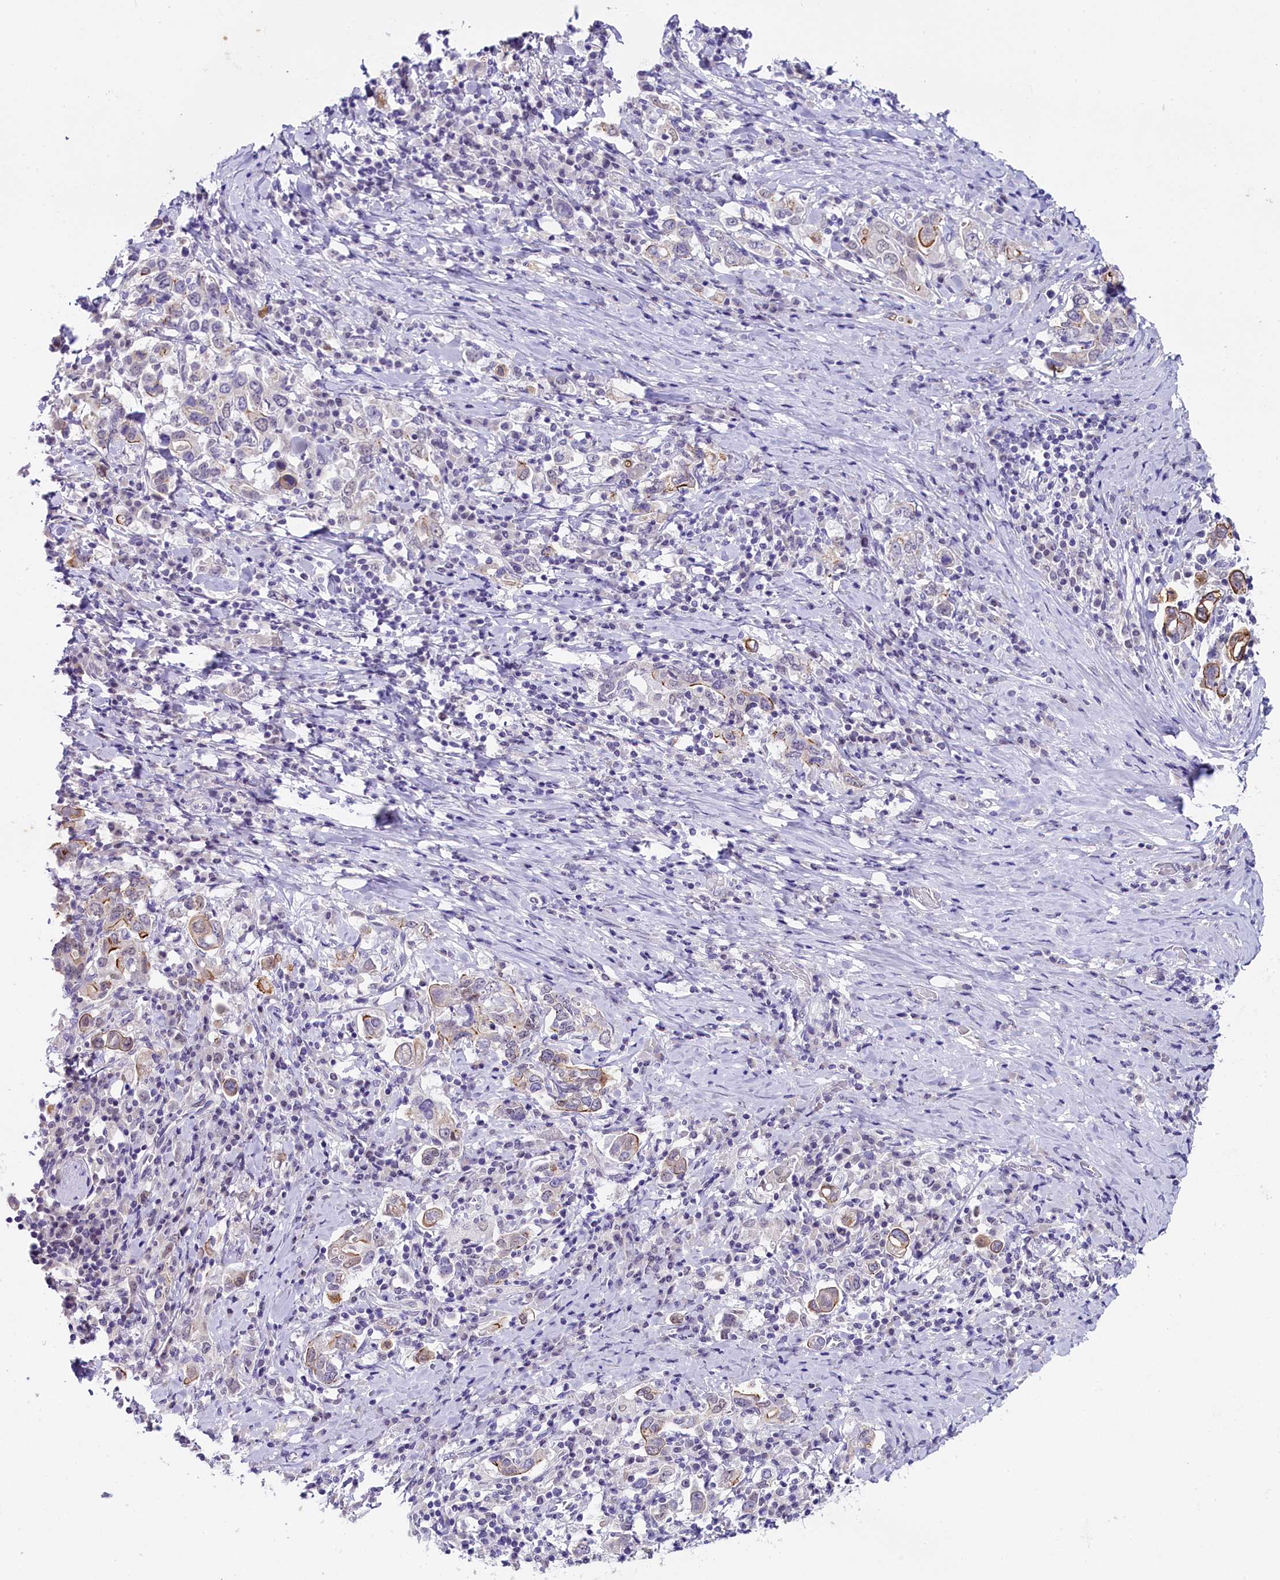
{"staining": {"intensity": "moderate", "quantity": "<25%", "location": "cytoplasmic/membranous"}, "tissue": "stomach cancer", "cell_type": "Tumor cells", "image_type": "cancer", "snomed": [{"axis": "morphology", "description": "Adenocarcinoma, NOS"}, {"axis": "topography", "description": "Stomach, upper"}, {"axis": "topography", "description": "Stomach"}], "caption": "The histopathology image demonstrates staining of stomach cancer, revealing moderate cytoplasmic/membranous protein positivity (brown color) within tumor cells.", "gene": "OSGEP", "patient": {"sex": "male", "age": 62}}